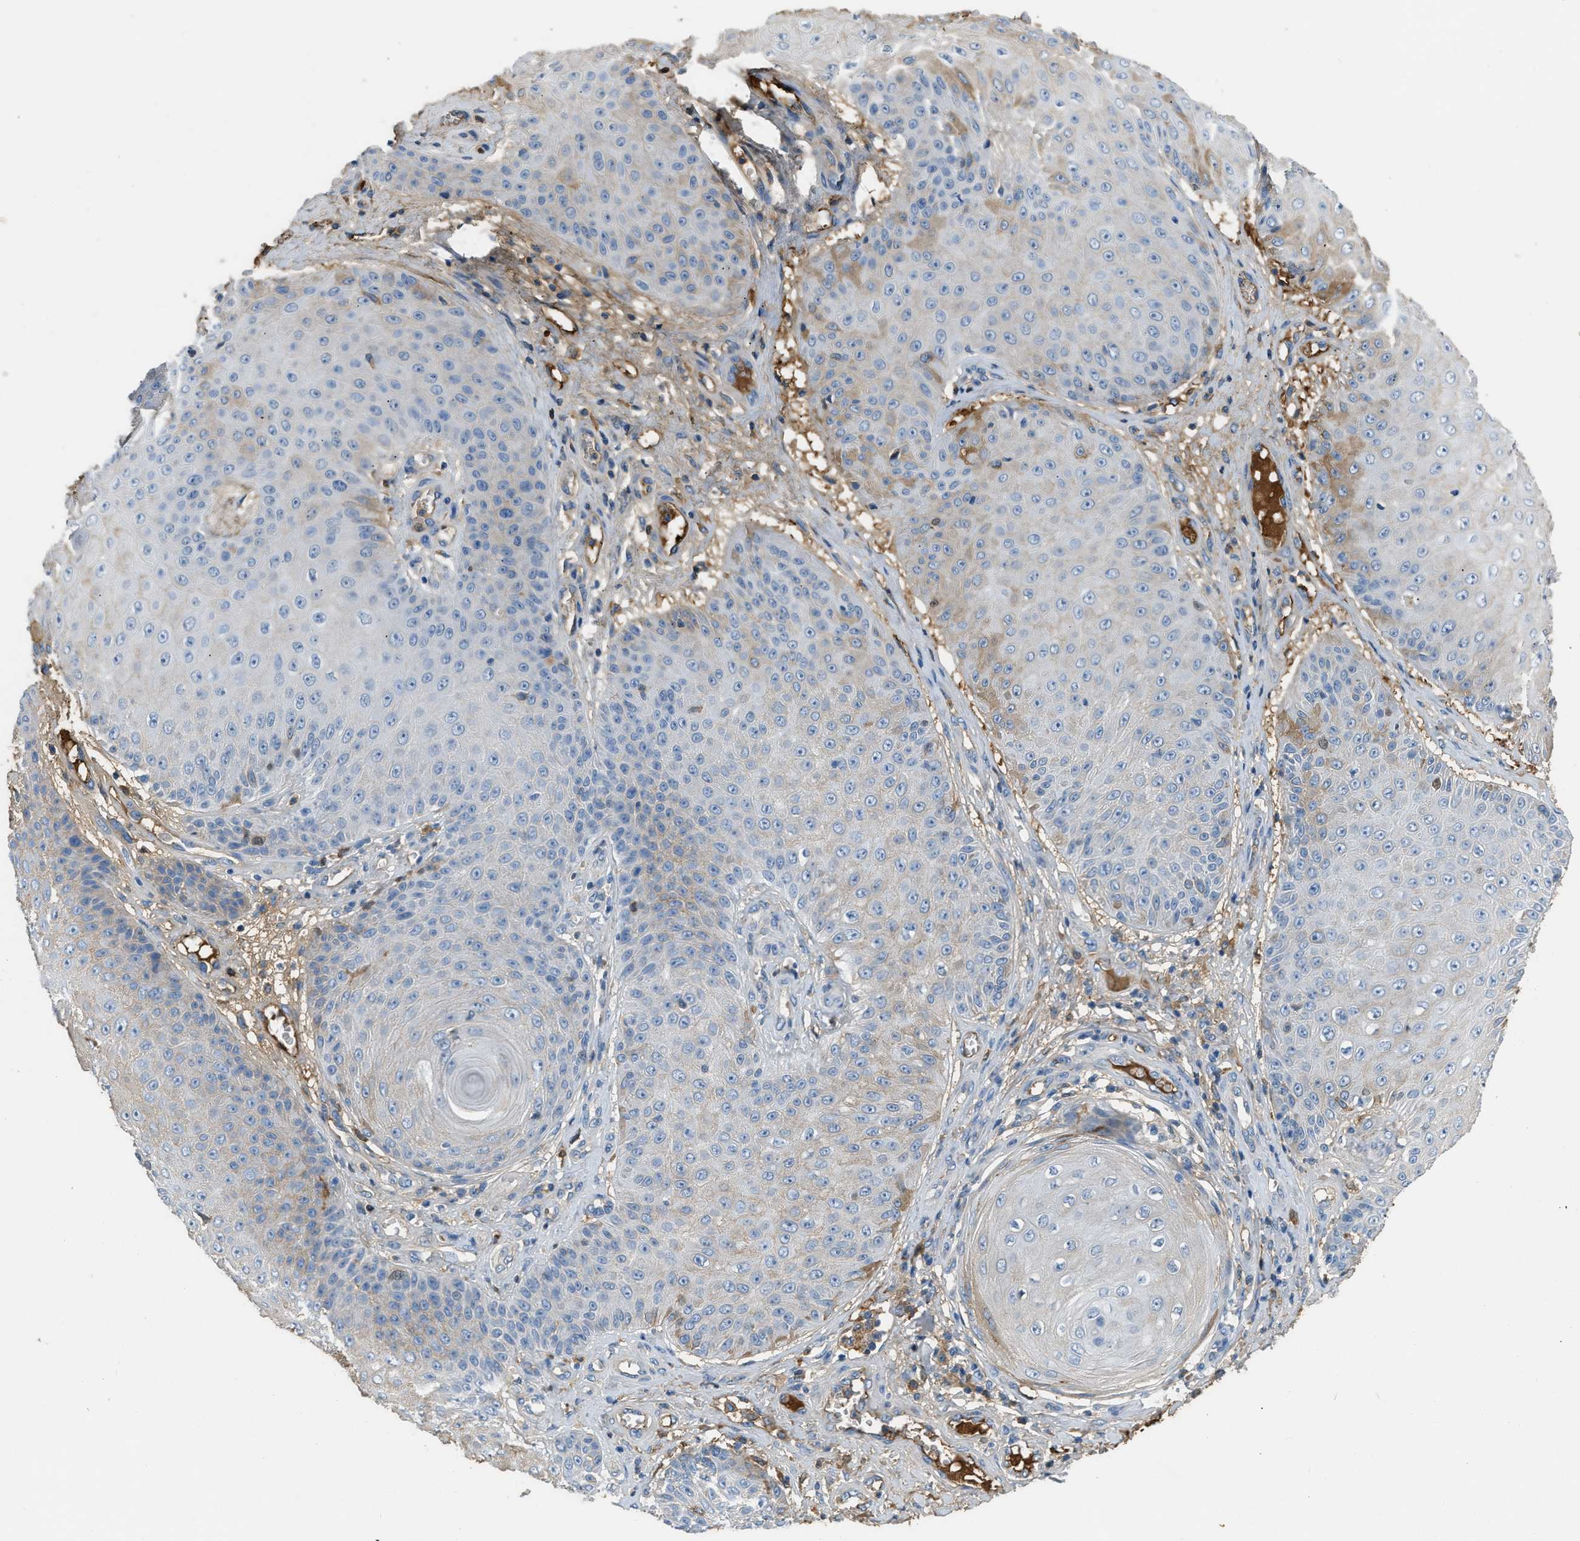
{"staining": {"intensity": "weak", "quantity": "<25%", "location": "cytoplasmic/membranous"}, "tissue": "skin cancer", "cell_type": "Tumor cells", "image_type": "cancer", "snomed": [{"axis": "morphology", "description": "Squamous cell carcinoma, NOS"}, {"axis": "topography", "description": "Skin"}], "caption": "Protein analysis of skin cancer (squamous cell carcinoma) shows no significant staining in tumor cells.", "gene": "STC1", "patient": {"sex": "male", "age": 74}}